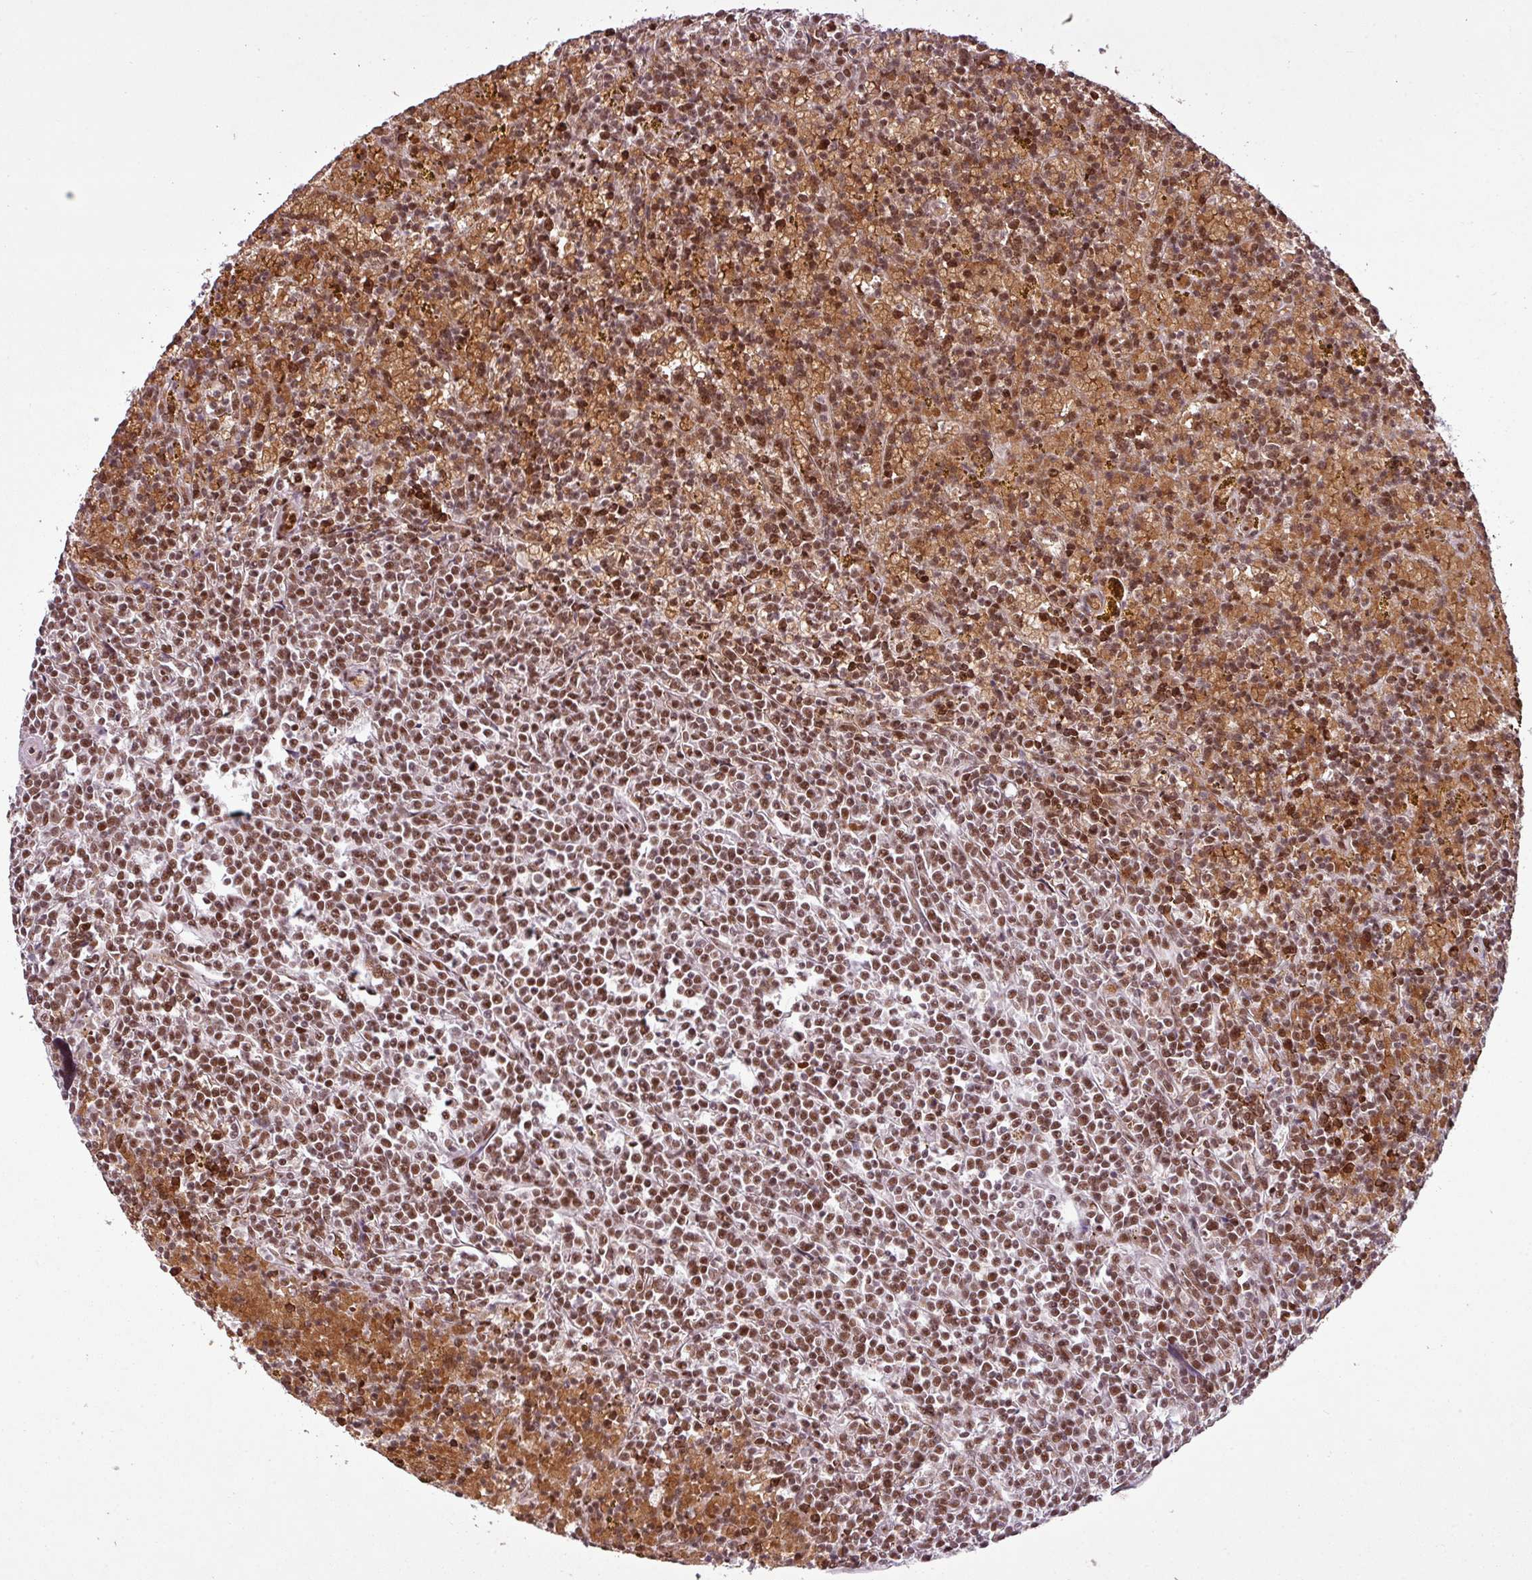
{"staining": {"intensity": "moderate", "quantity": ">75%", "location": "nuclear"}, "tissue": "lymphoma", "cell_type": "Tumor cells", "image_type": "cancer", "snomed": [{"axis": "morphology", "description": "Malignant lymphoma, non-Hodgkin's type, Low grade"}, {"axis": "topography", "description": "Spleen"}, {"axis": "topography", "description": "Lymph node"}], "caption": "Lymphoma was stained to show a protein in brown. There is medium levels of moderate nuclear positivity in approximately >75% of tumor cells.", "gene": "PRDM5", "patient": {"sex": "female", "age": 66}}